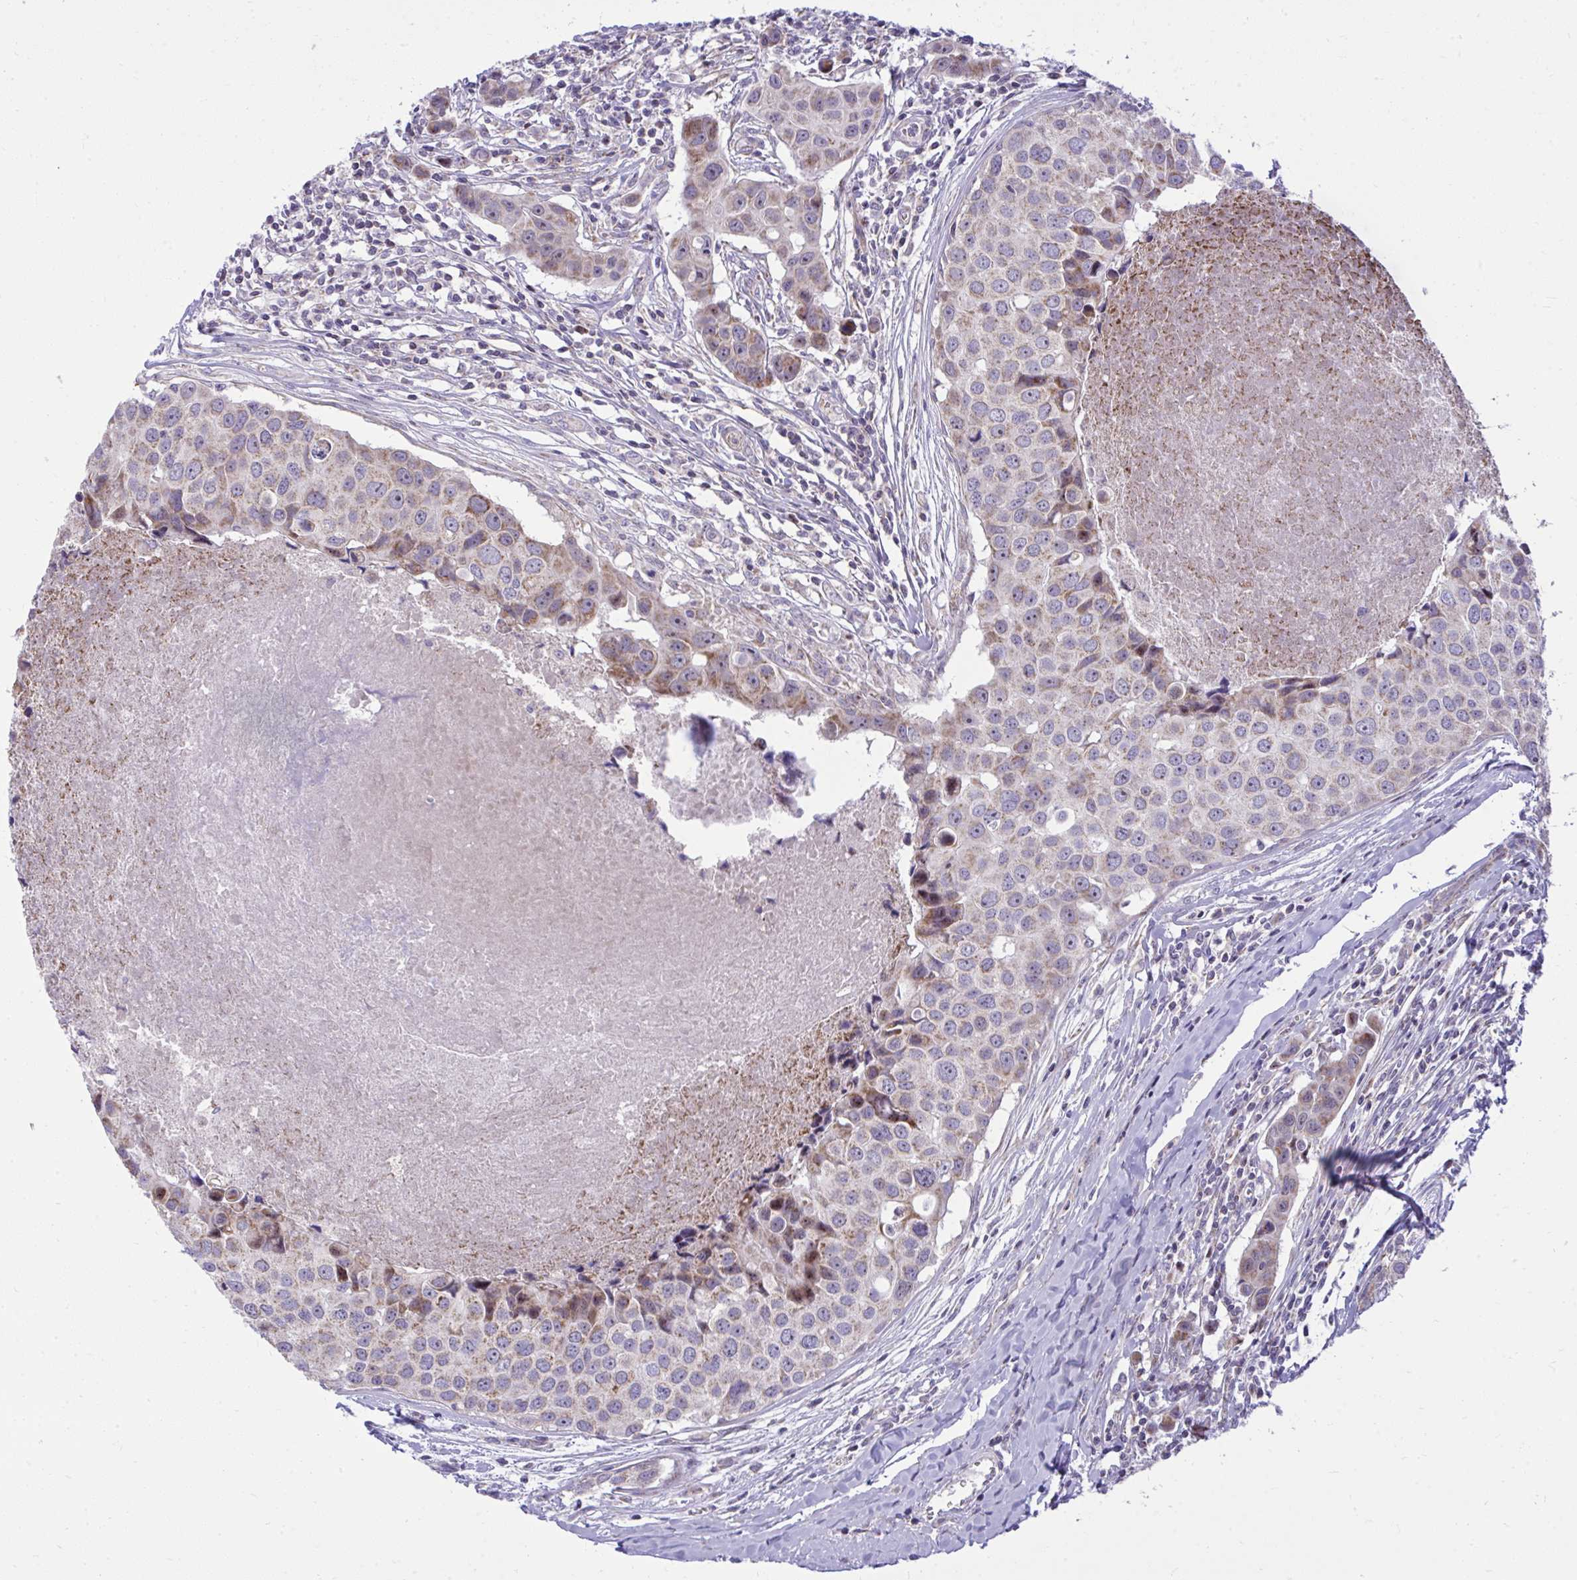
{"staining": {"intensity": "moderate", "quantity": "<25%", "location": "cytoplasmic/membranous"}, "tissue": "breast cancer", "cell_type": "Tumor cells", "image_type": "cancer", "snomed": [{"axis": "morphology", "description": "Duct carcinoma"}, {"axis": "topography", "description": "Breast"}], "caption": "Human invasive ductal carcinoma (breast) stained for a protein (brown) exhibits moderate cytoplasmic/membranous positive positivity in approximately <25% of tumor cells.", "gene": "GPRIN3", "patient": {"sex": "female", "age": 24}}